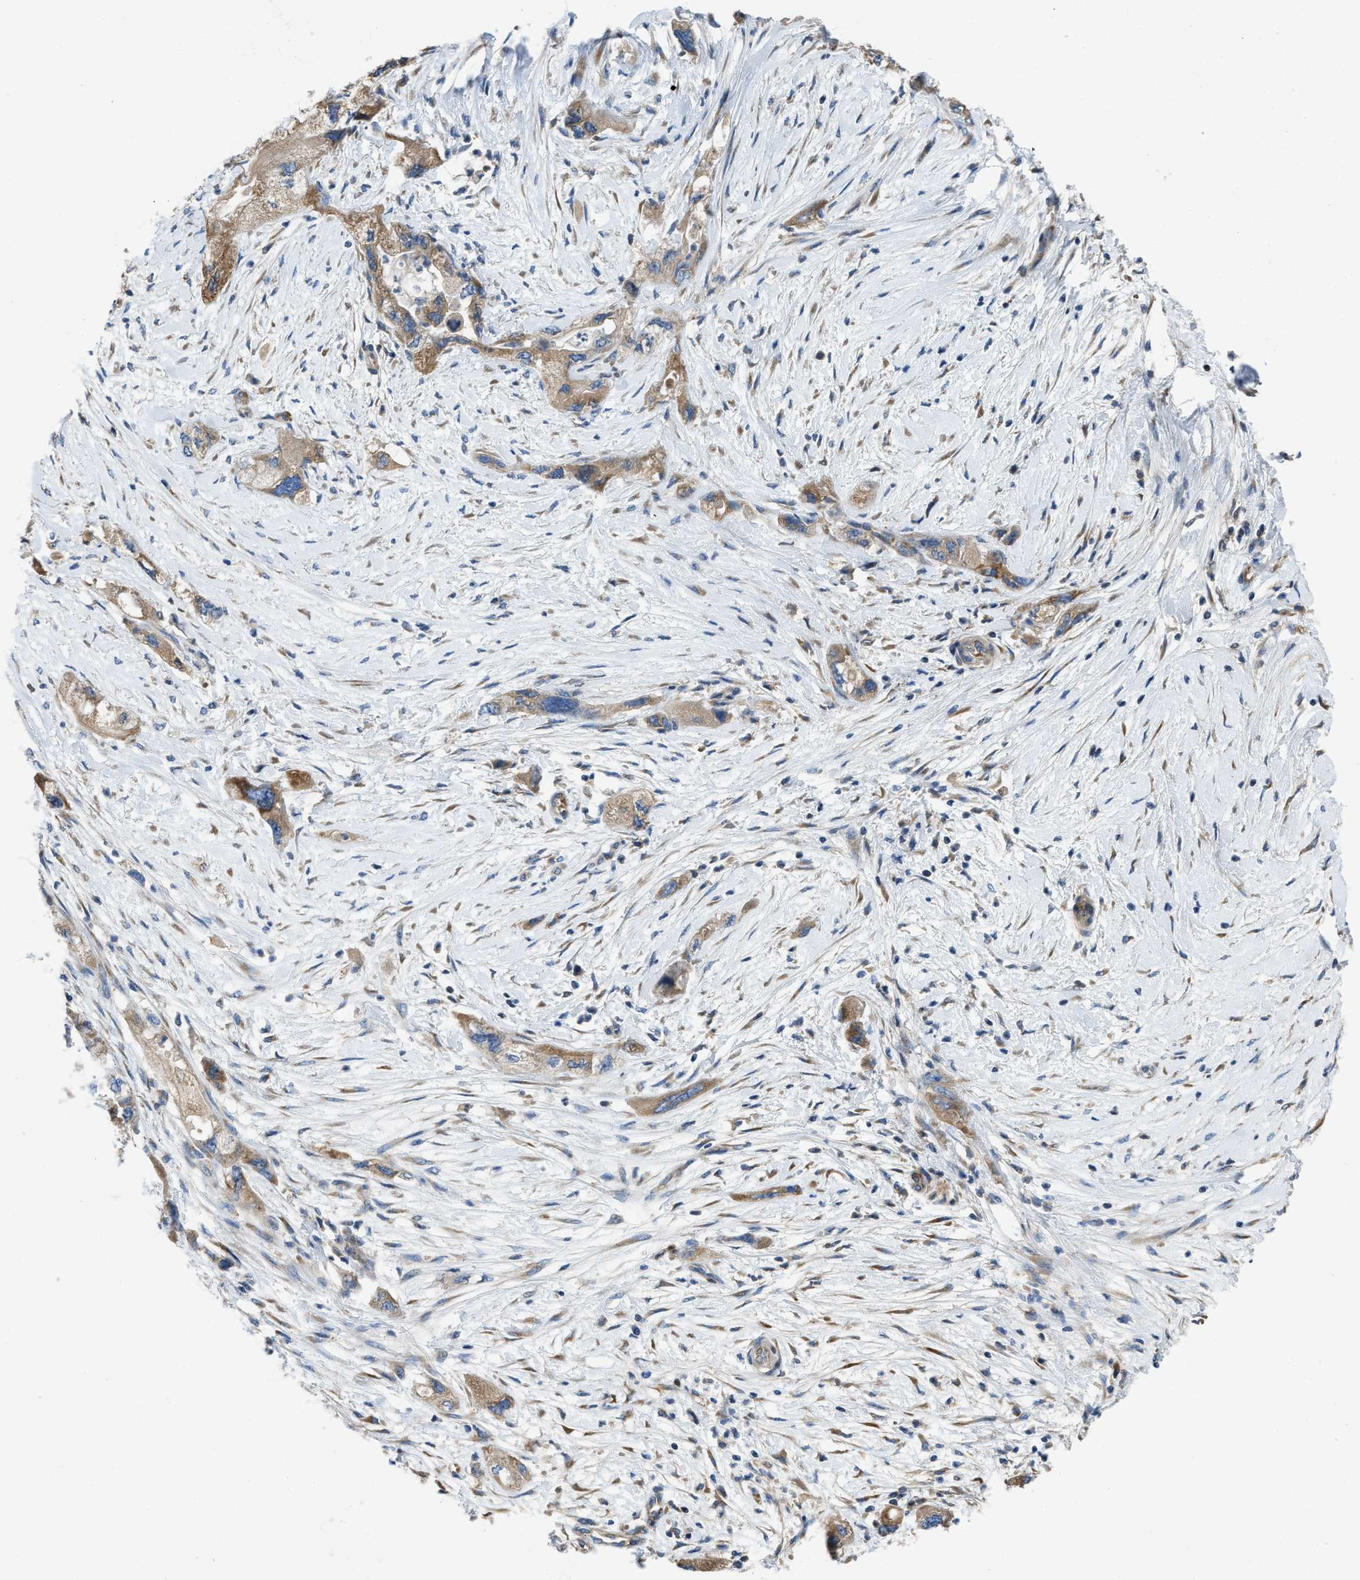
{"staining": {"intensity": "moderate", "quantity": ">75%", "location": "cytoplasmic/membranous"}, "tissue": "pancreatic cancer", "cell_type": "Tumor cells", "image_type": "cancer", "snomed": [{"axis": "morphology", "description": "Adenocarcinoma, NOS"}, {"axis": "topography", "description": "Pancreas"}], "caption": "Immunohistochemical staining of adenocarcinoma (pancreatic) displays medium levels of moderate cytoplasmic/membranous staining in about >75% of tumor cells. Ihc stains the protein in brown and the nuclei are stained blue.", "gene": "GGCX", "patient": {"sex": "female", "age": 73}}